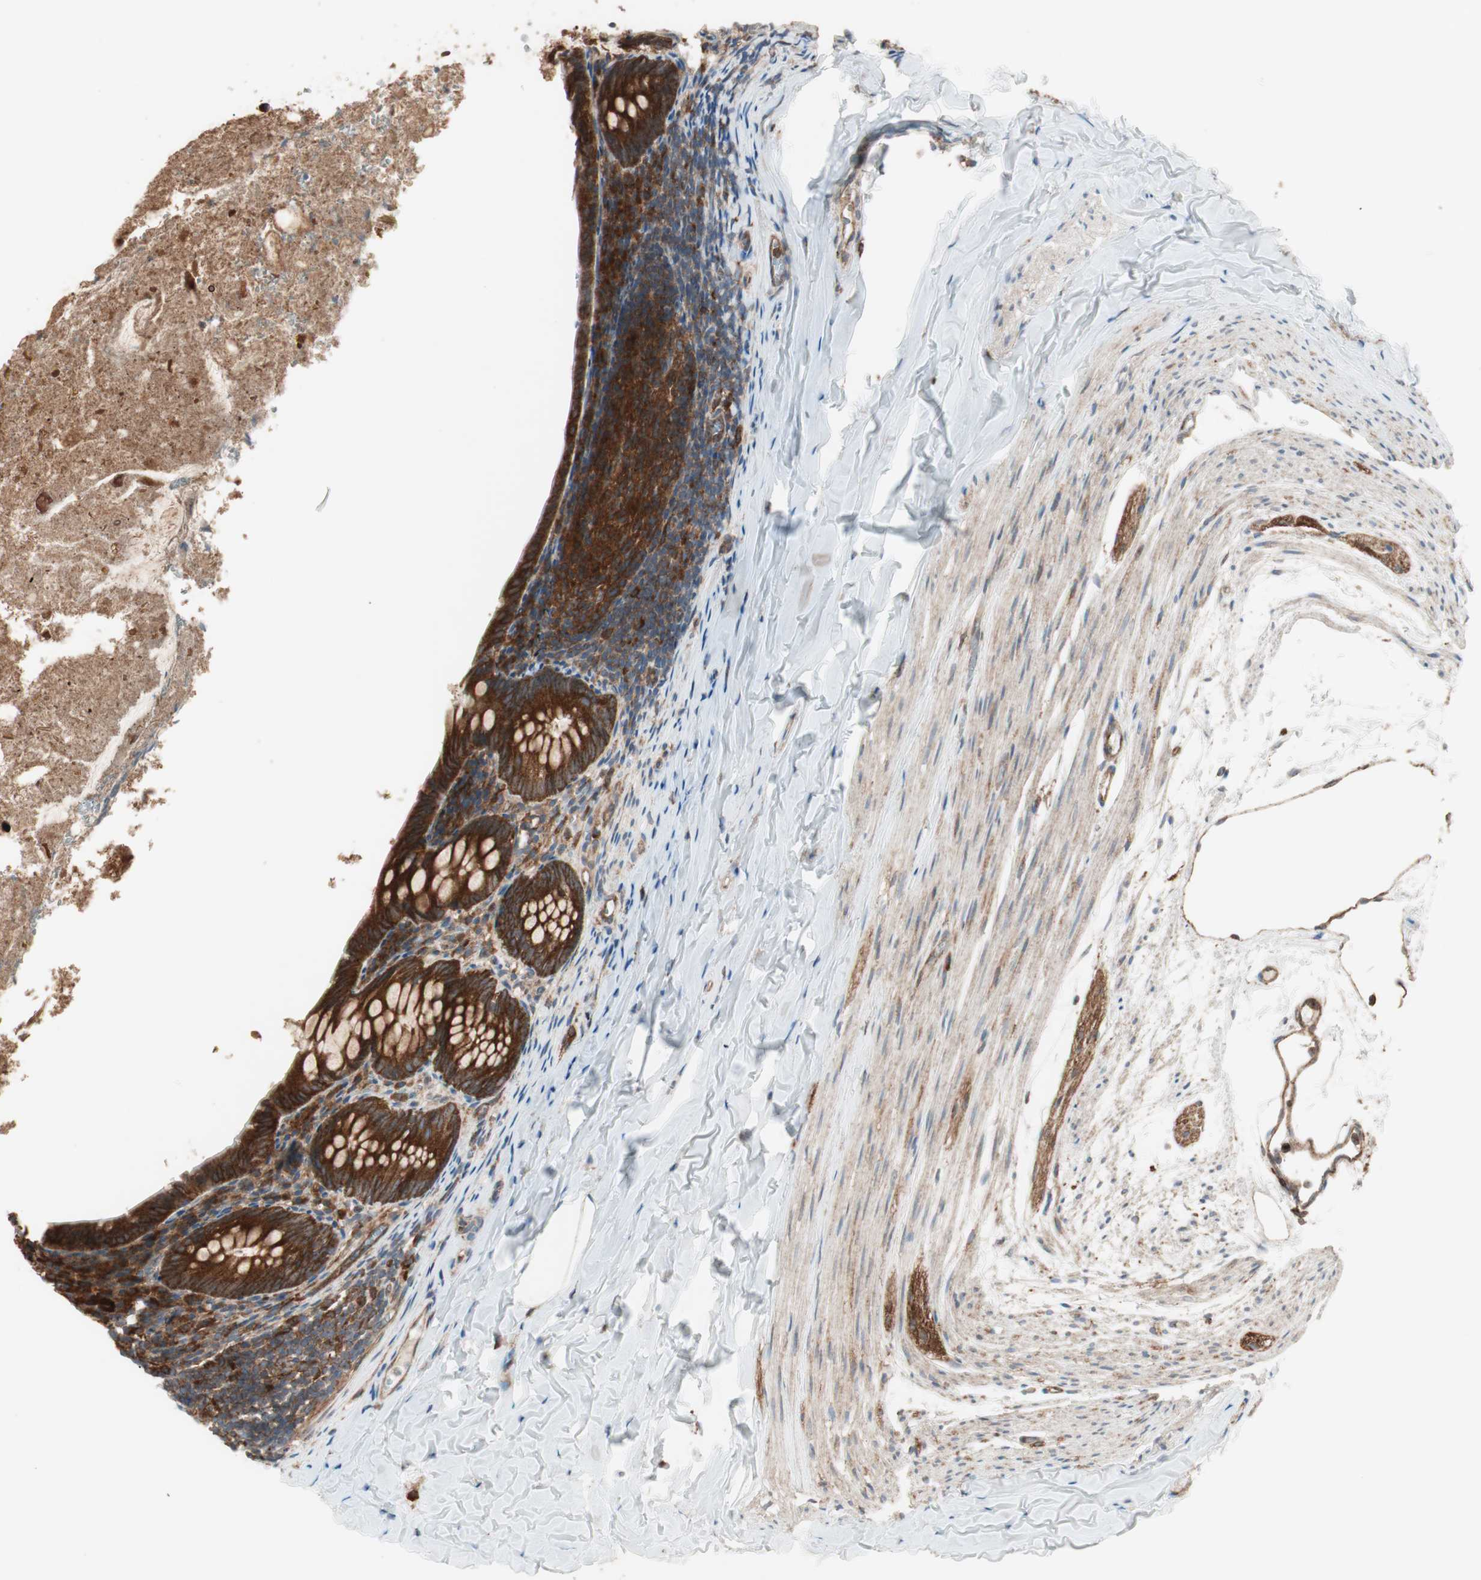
{"staining": {"intensity": "strong", "quantity": ">75%", "location": "cytoplasmic/membranous"}, "tissue": "appendix", "cell_type": "Glandular cells", "image_type": "normal", "snomed": [{"axis": "morphology", "description": "Normal tissue, NOS"}, {"axis": "topography", "description": "Appendix"}], "caption": "Approximately >75% of glandular cells in benign appendix display strong cytoplasmic/membranous protein positivity as visualized by brown immunohistochemical staining.", "gene": "RAB5A", "patient": {"sex": "female", "age": 10}}